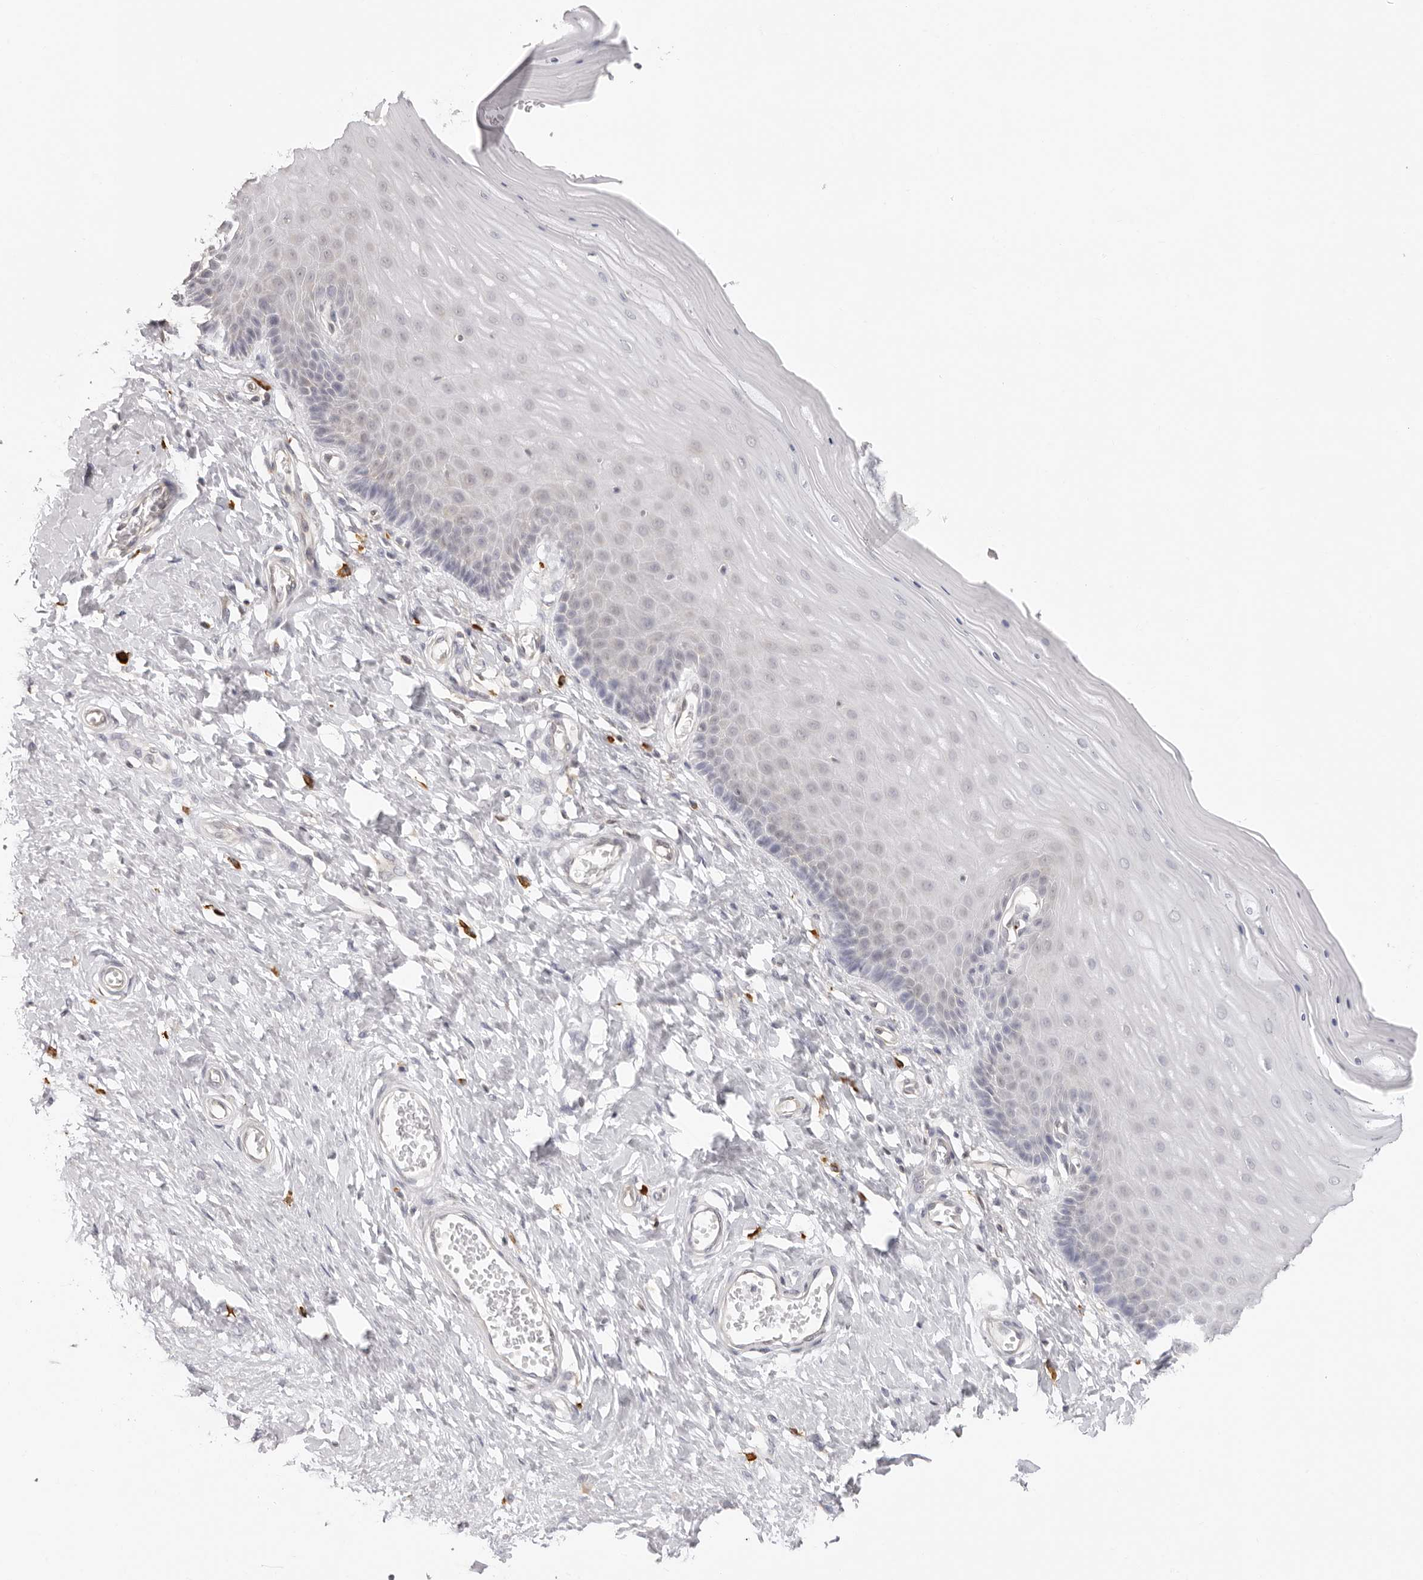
{"staining": {"intensity": "weak", "quantity": "<25%", "location": "cytoplasmic/membranous"}, "tissue": "cervix", "cell_type": "Glandular cells", "image_type": "normal", "snomed": [{"axis": "morphology", "description": "Normal tissue, NOS"}, {"axis": "topography", "description": "Cervix"}], "caption": "High magnification brightfield microscopy of benign cervix stained with DAB (brown) and counterstained with hematoxylin (blue): glandular cells show no significant staining. (DAB immunohistochemistry with hematoxylin counter stain).", "gene": "FDPS", "patient": {"sex": "female", "age": 55}}